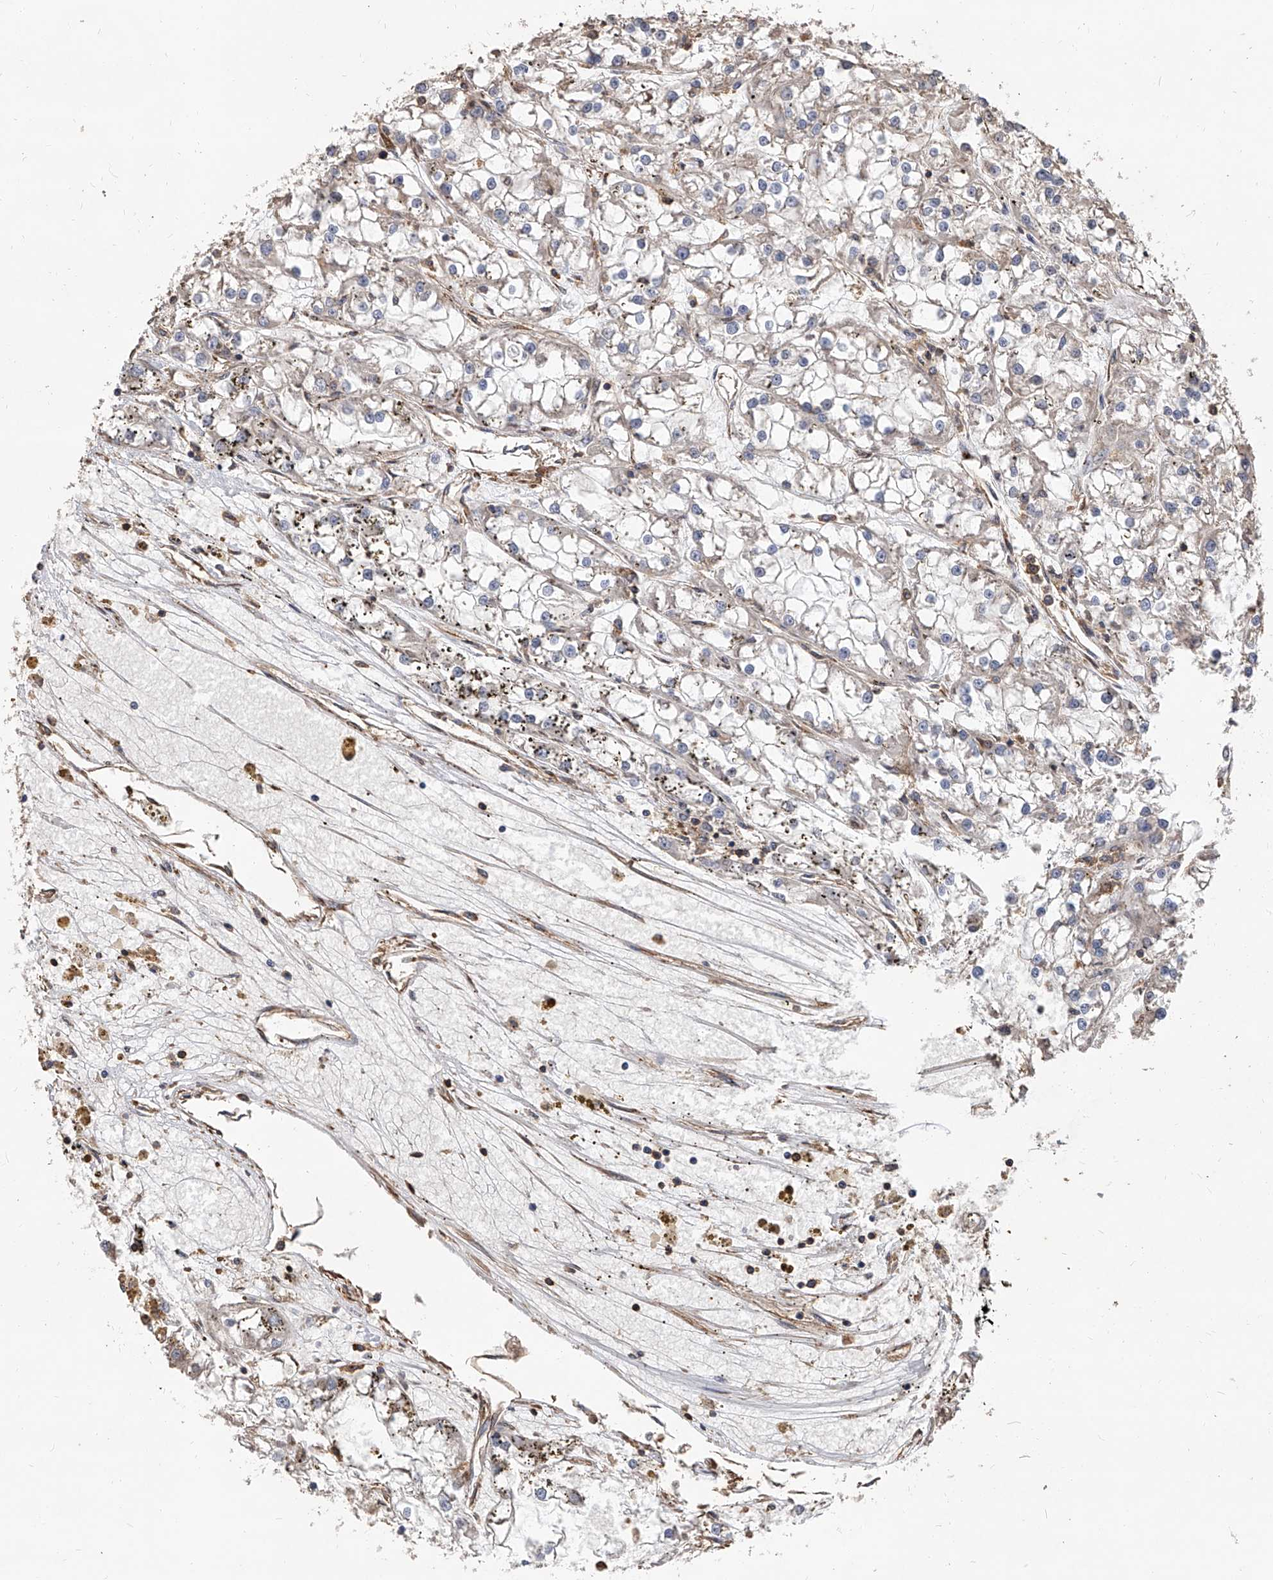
{"staining": {"intensity": "negative", "quantity": "none", "location": "none"}, "tissue": "renal cancer", "cell_type": "Tumor cells", "image_type": "cancer", "snomed": [{"axis": "morphology", "description": "Adenocarcinoma, NOS"}, {"axis": "topography", "description": "Kidney"}], "caption": "Photomicrograph shows no significant protein expression in tumor cells of renal adenocarcinoma.", "gene": "PISD", "patient": {"sex": "female", "age": 52}}